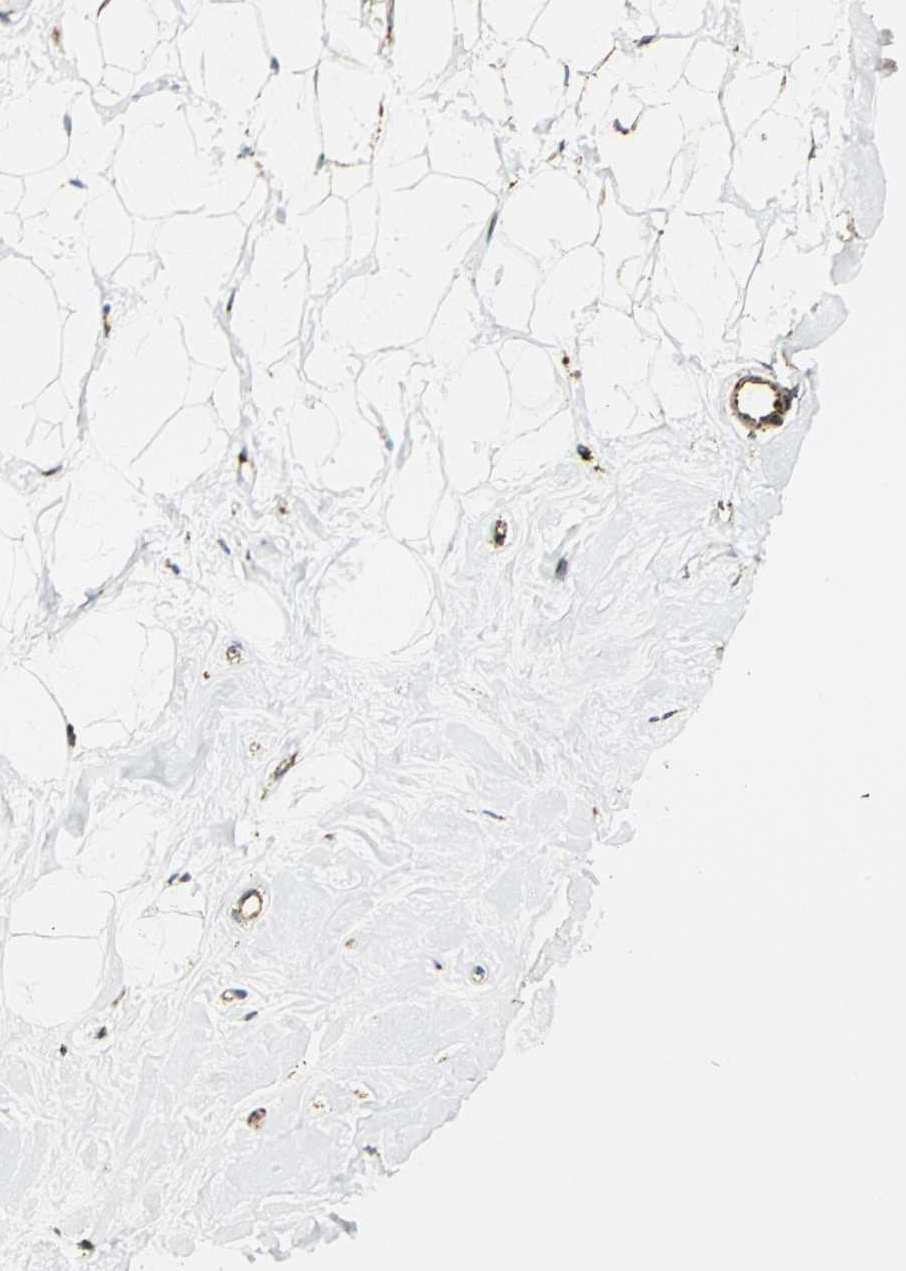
{"staining": {"intensity": "strong", "quantity": ">75%", "location": "cytoplasmic/membranous"}, "tissue": "breast", "cell_type": "Adipocytes", "image_type": "normal", "snomed": [{"axis": "morphology", "description": "Normal tissue, NOS"}, {"axis": "topography", "description": "Breast"}], "caption": "Immunohistochemical staining of normal breast reveals strong cytoplasmic/membranous protein staining in about >75% of adipocytes. (Stains: DAB (3,3'-diaminobenzidine) in brown, nuclei in blue, Microscopy: brightfield microscopy at high magnification).", "gene": "VDAC1", "patient": {"sex": "female", "age": 23}}